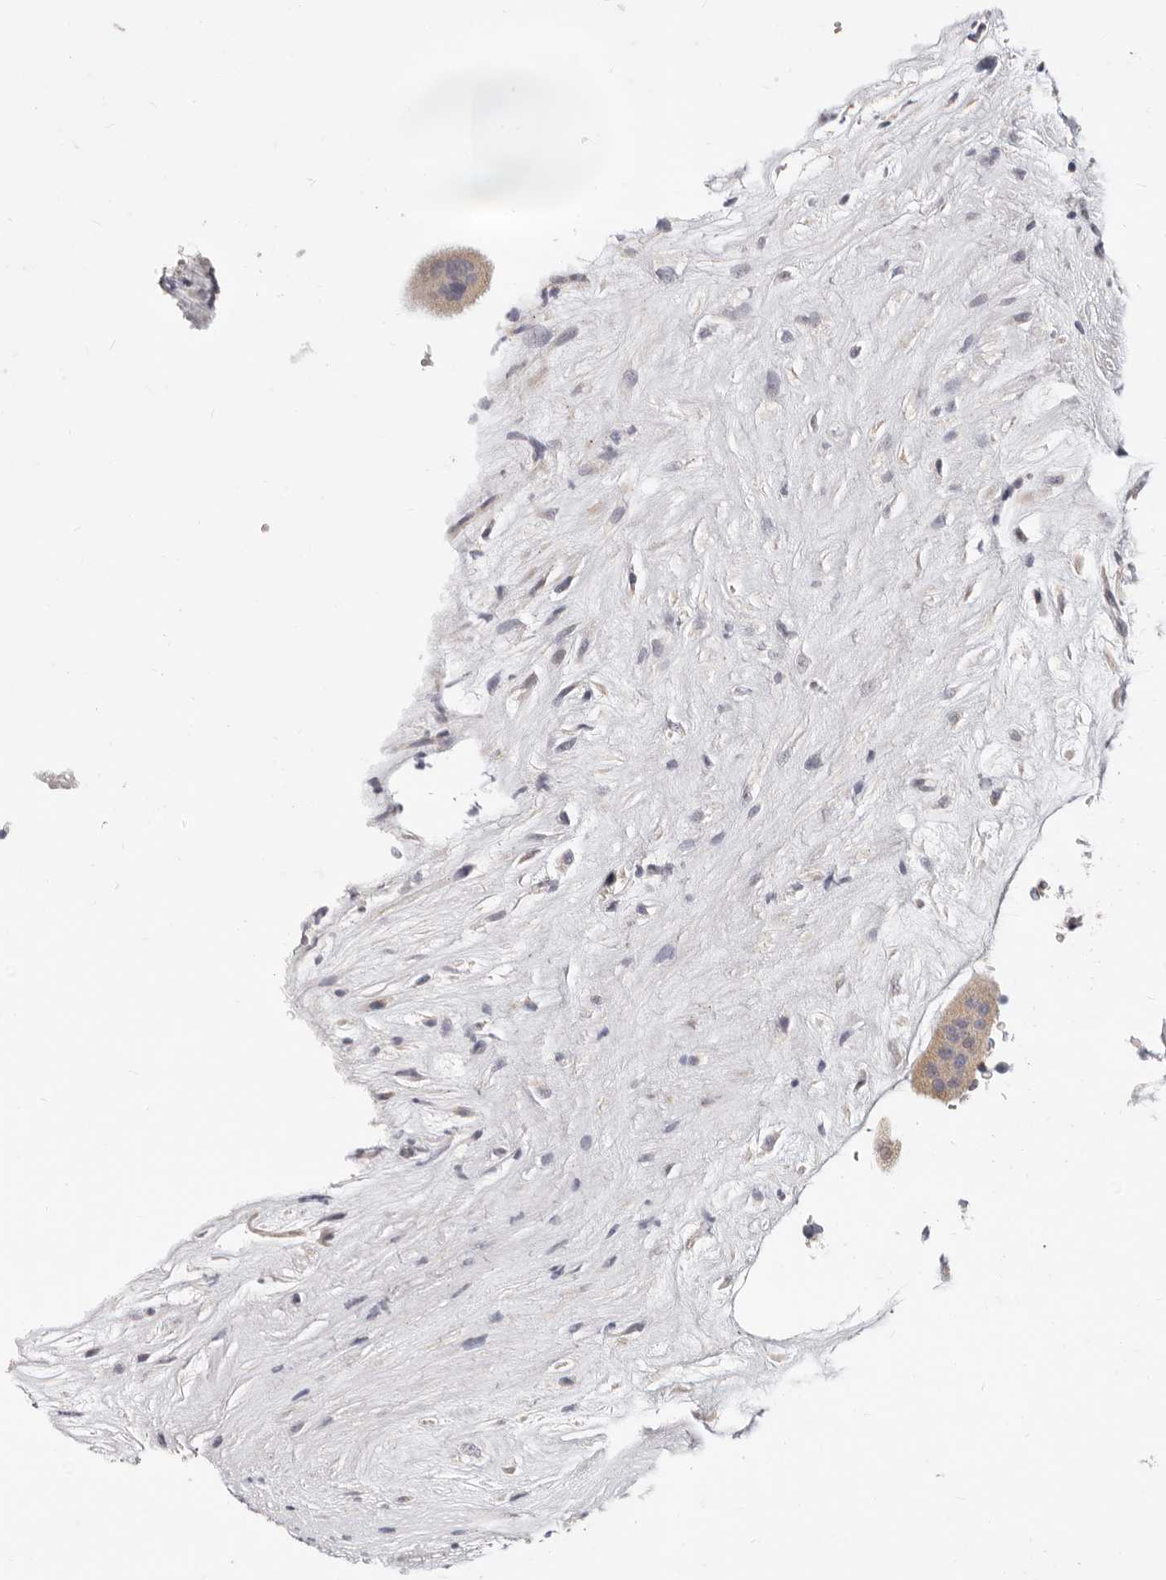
{"staining": {"intensity": "weak", "quantity": "25%-75%", "location": "cytoplasmic/membranous"}, "tissue": "placenta", "cell_type": "Decidual cells", "image_type": "normal", "snomed": [{"axis": "morphology", "description": "Normal tissue, NOS"}, {"axis": "topography", "description": "Placenta"}], "caption": "Immunohistochemistry (IHC) micrograph of normal placenta stained for a protein (brown), which shows low levels of weak cytoplasmic/membranous staining in about 25%-75% of decidual cells.", "gene": "TOR3A", "patient": {"sex": "female", "age": 18}}